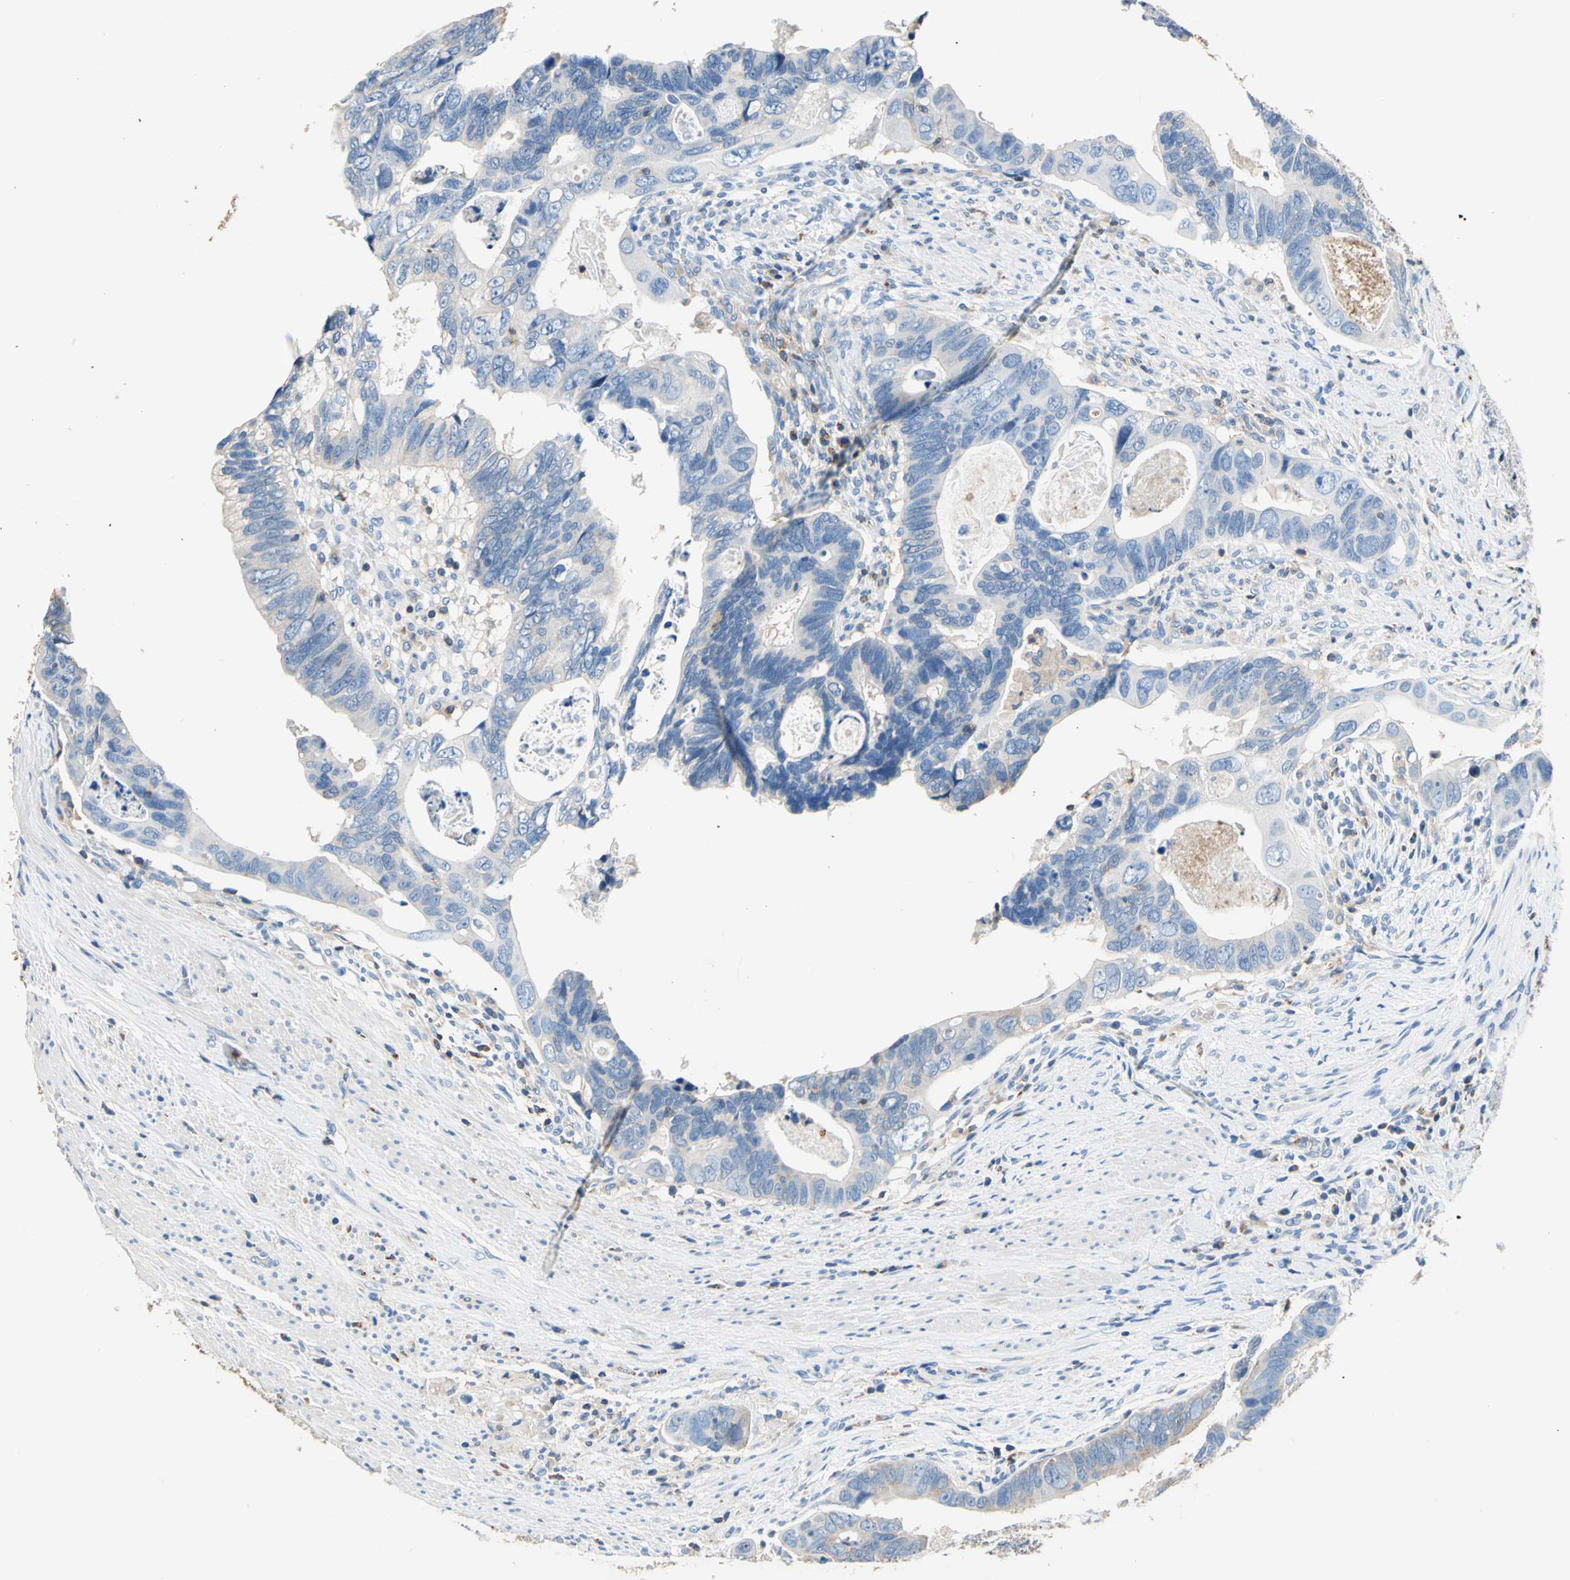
{"staining": {"intensity": "weak", "quantity": "25%-75%", "location": "cytoplasmic/membranous"}, "tissue": "colorectal cancer", "cell_type": "Tumor cells", "image_type": "cancer", "snomed": [{"axis": "morphology", "description": "Adenocarcinoma, NOS"}, {"axis": "topography", "description": "Rectum"}], "caption": "A brown stain labels weak cytoplasmic/membranous expression of a protein in human colorectal adenocarcinoma tumor cells. The staining was performed using DAB (3,3'-diaminobenzidine), with brown indicating positive protein expression. Nuclei are stained blue with hematoxylin.", "gene": "SEPTIN6", "patient": {"sex": "male", "age": 53}}